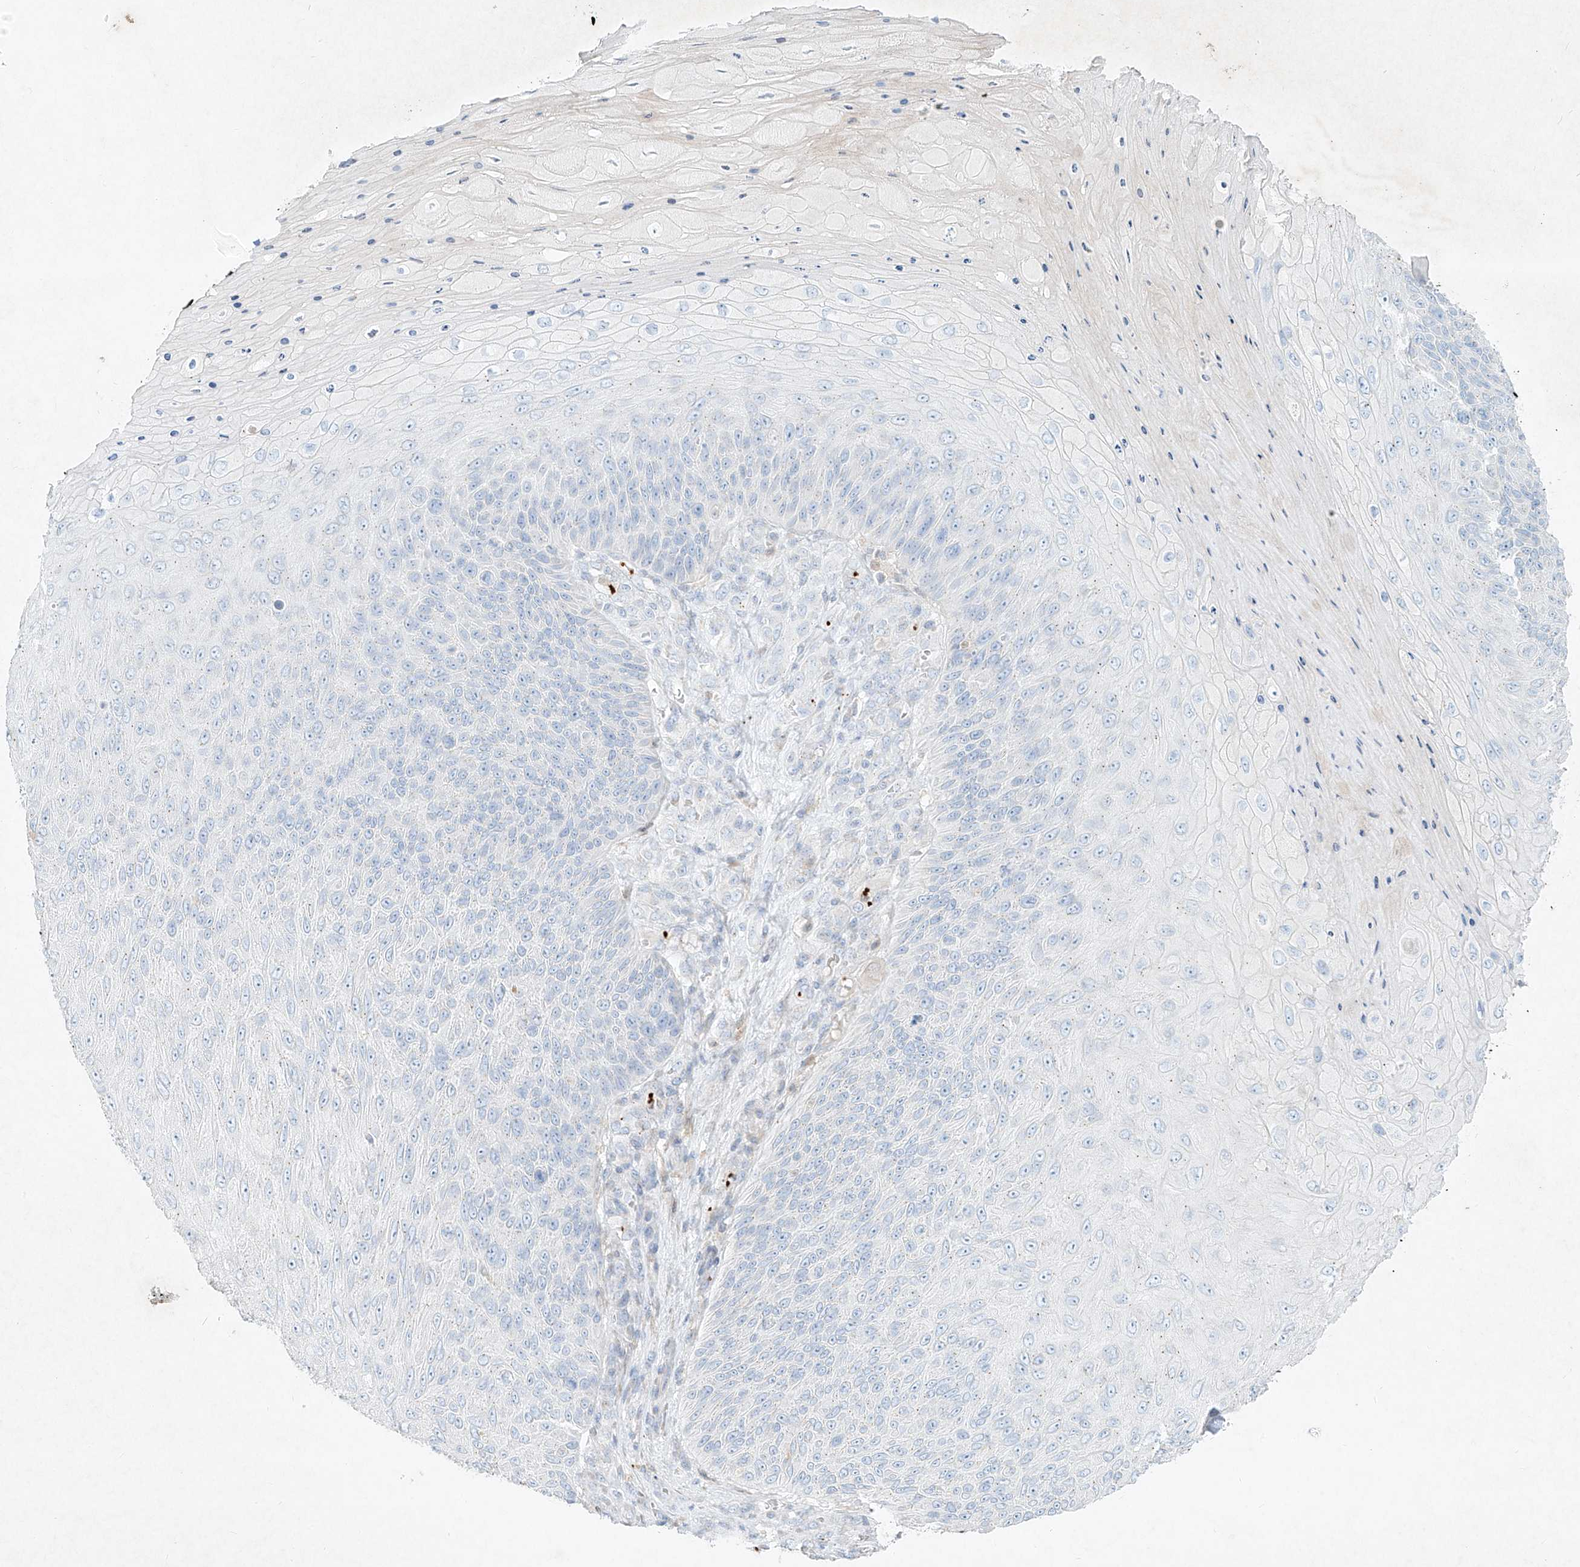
{"staining": {"intensity": "negative", "quantity": "none", "location": "none"}, "tissue": "skin cancer", "cell_type": "Tumor cells", "image_type": "cancer", "snomed": [{"axis": "morphology", "description": "Squamous cell carcinoma, NOS"}, {"axis": "topography", "description": "Skin"}], "caption": "Tumor cells show no significant staining in skin squamous cell carcinoma.", "gene": "PLEK", "patient": {"sex": "female", "age": 88}}